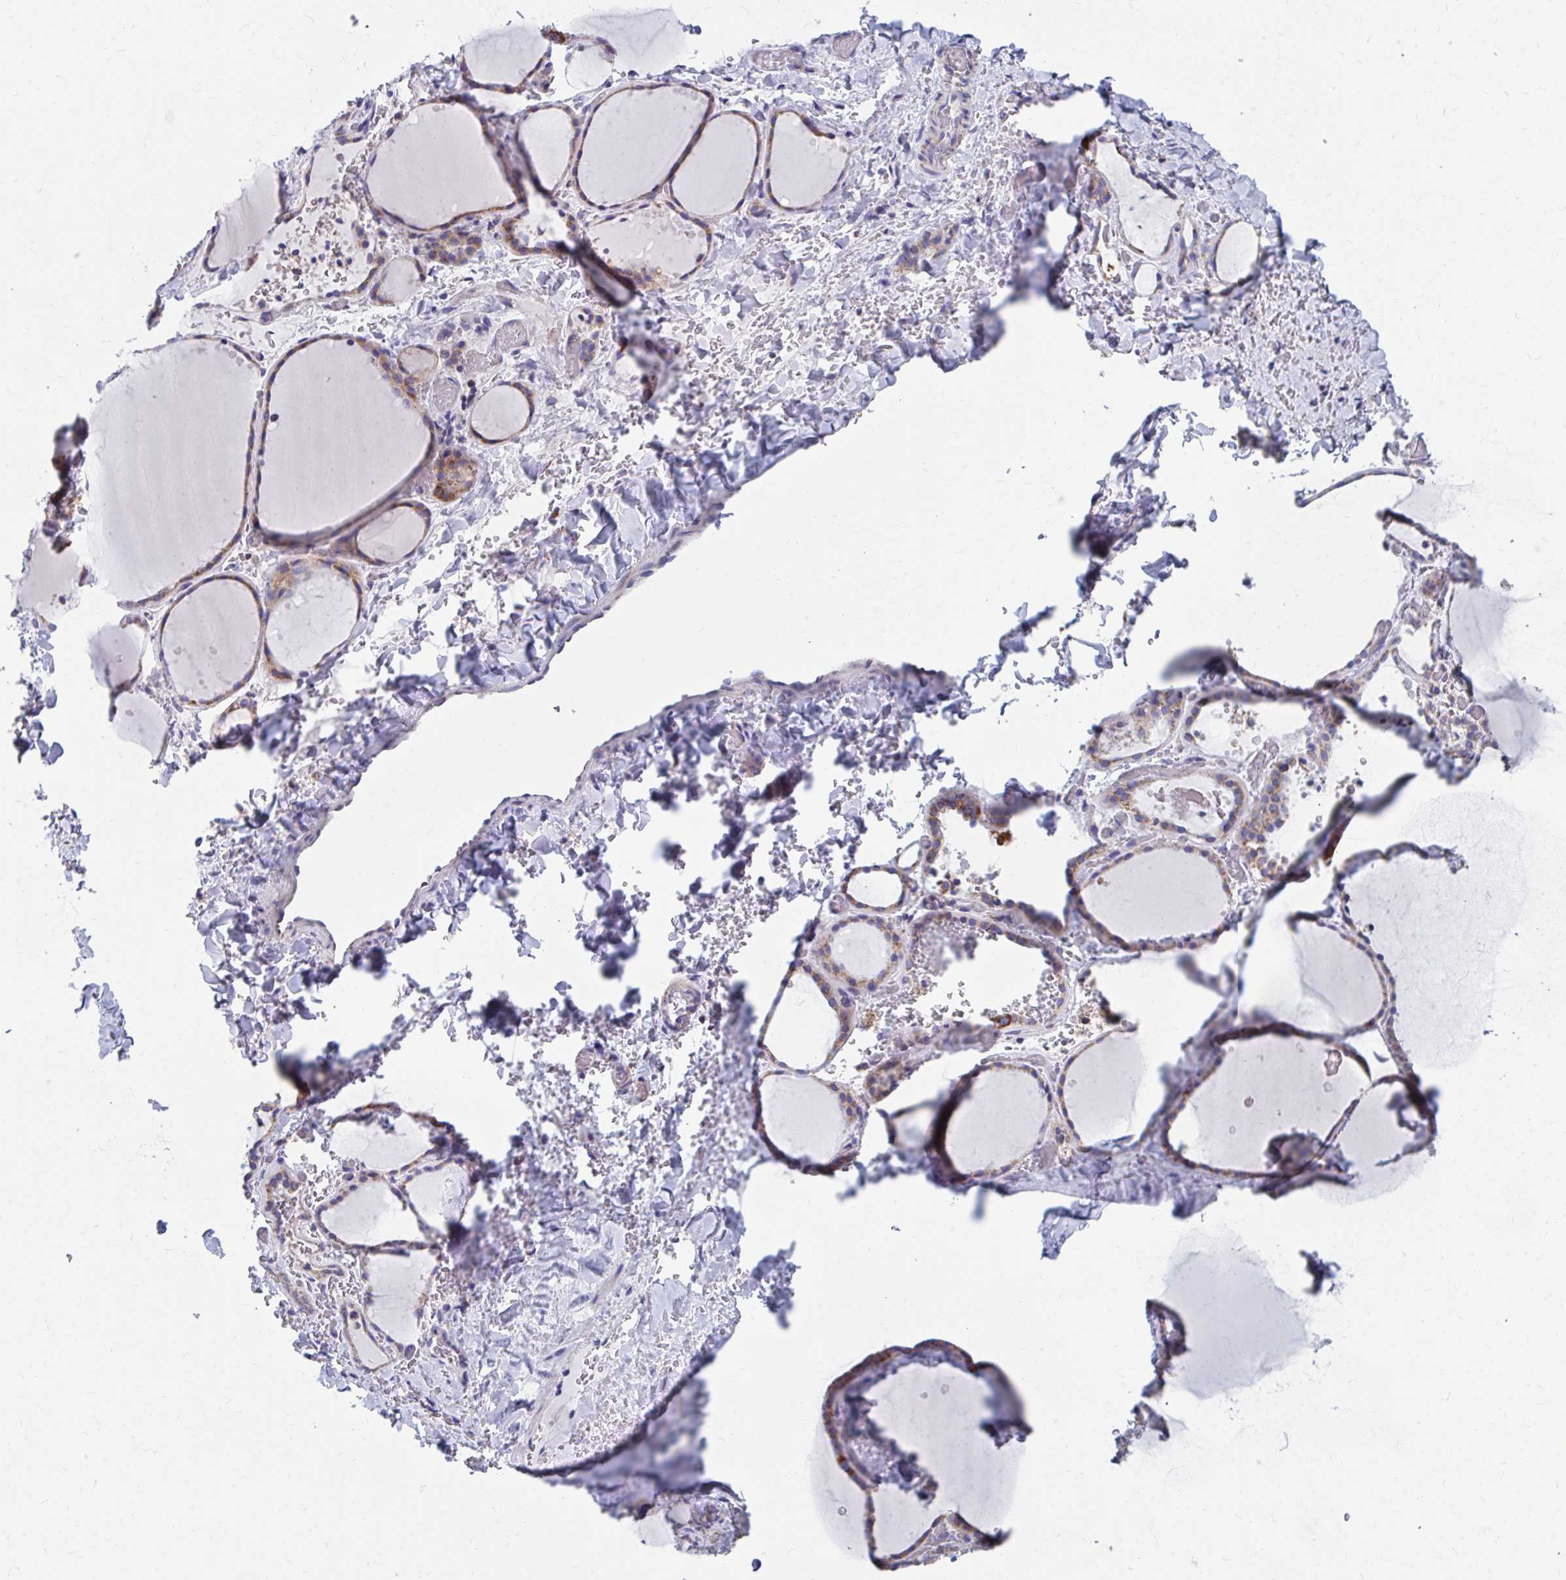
{"staining": {"intensity": "moderate", "quantity": "25%-75%", "location": "cytoplasmic/membranous"}, "tissue": "thyroid gland", "cell_type": "Glandular cells", "image_type": "normal", "snomed": [{"axis": "morphology", "description": "Normal tissue, NOS"}, {"axis": "topography", "description": "Thyroid gland"}], "caption": "Immunohistochemical staining of normal human thyroid gland reveals 25%-75% levels of moderate cytoplasmic/membranous protein expression in about 25%-75% of glandular cells.", "gene": "RCC1L", "patient": {"sex": "female", "age": 36}}